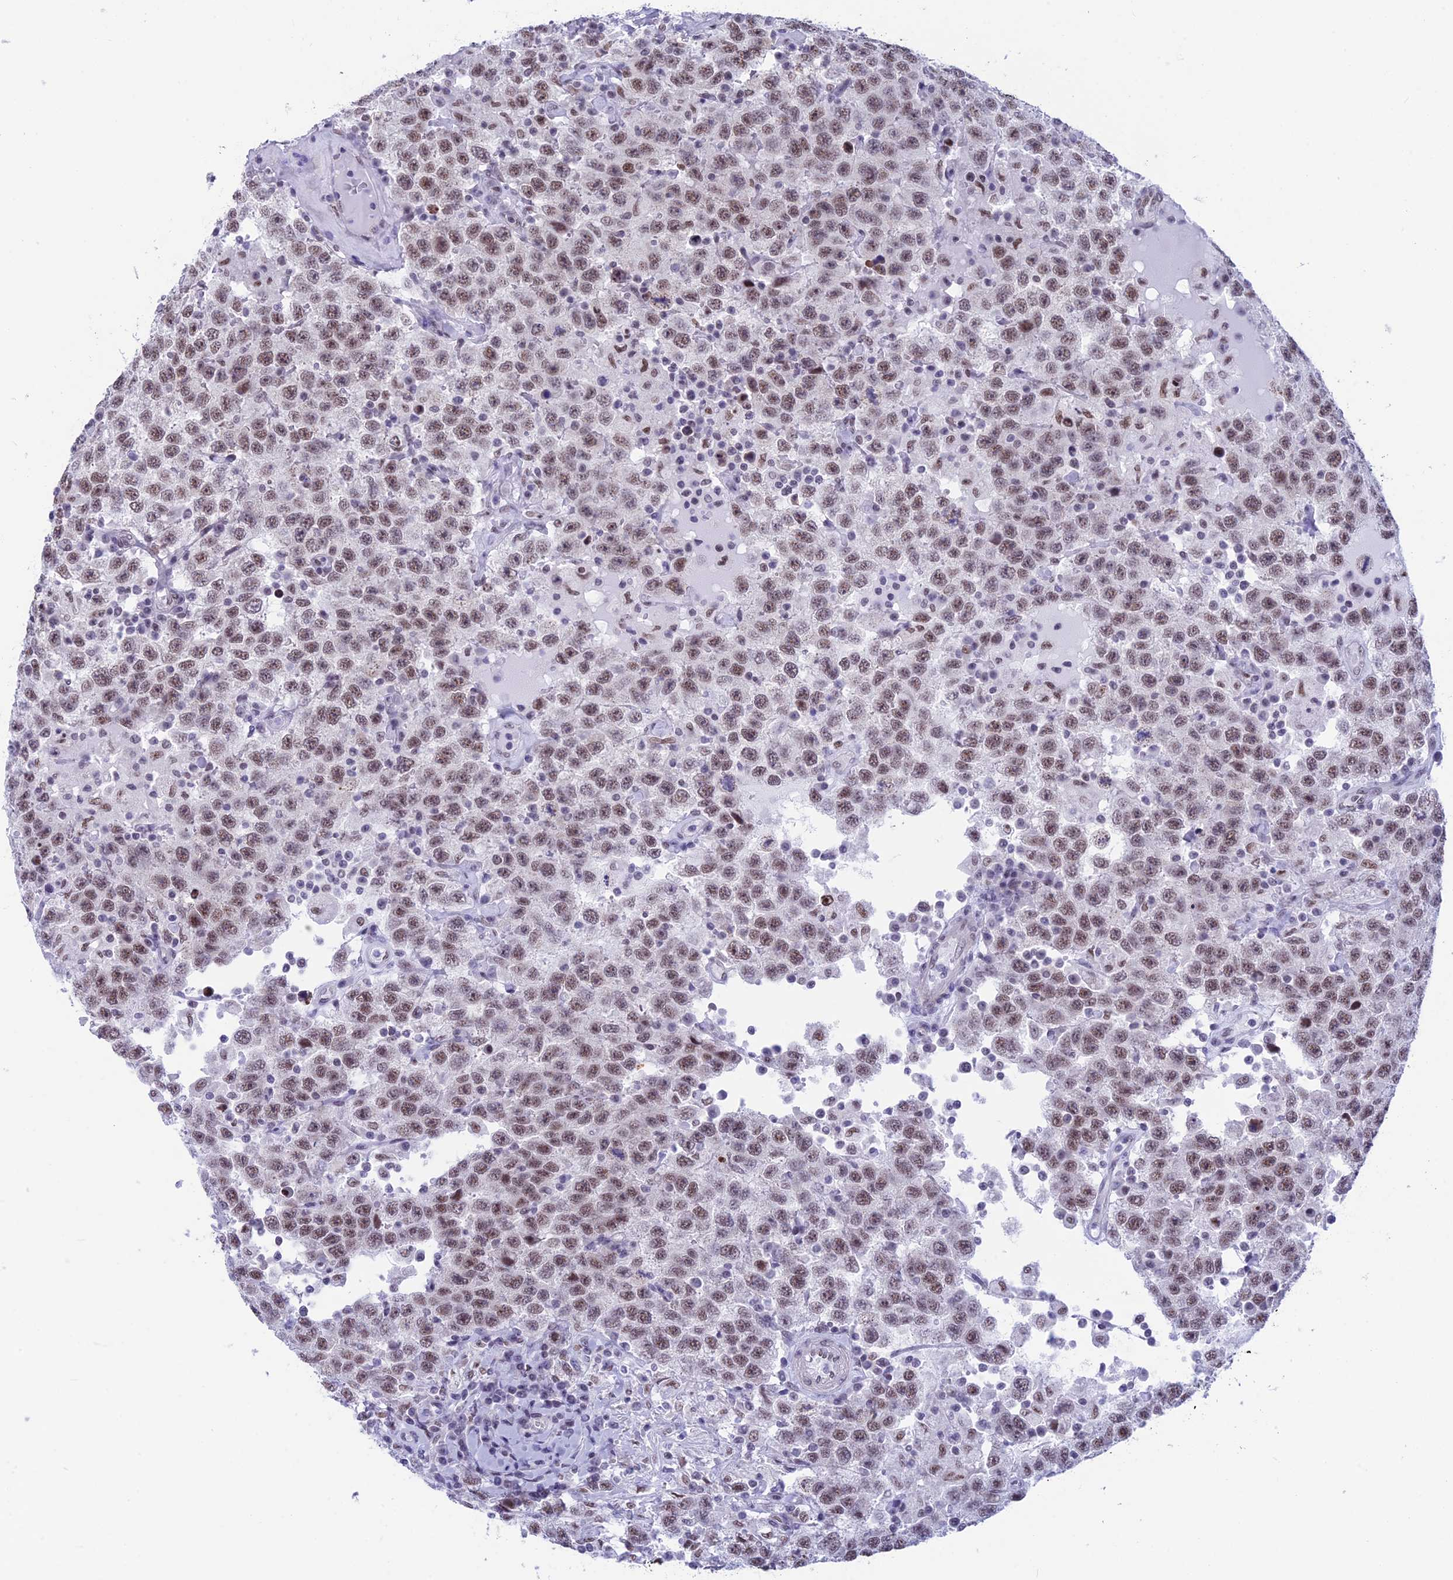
{"staining": {"intensity": "moderate", "quantity": ">75%", "location": "nuclear"}, "tissue": "testis cancer", "cell_type": "Tumor cells", "image_type": "cancer", "snomed": [{"axis": "morphology", "description": "Seminoma, NOS"}, {"axis": "topography", "description": "Testis"}], "caption": "The micrograph reveals a brown stain indicating the presence of a protein in the nuclear of tumor cells in testis cancer (seminoma).", "gene": "SRSF5", "patient": {"sex": "male", "age": 41}}